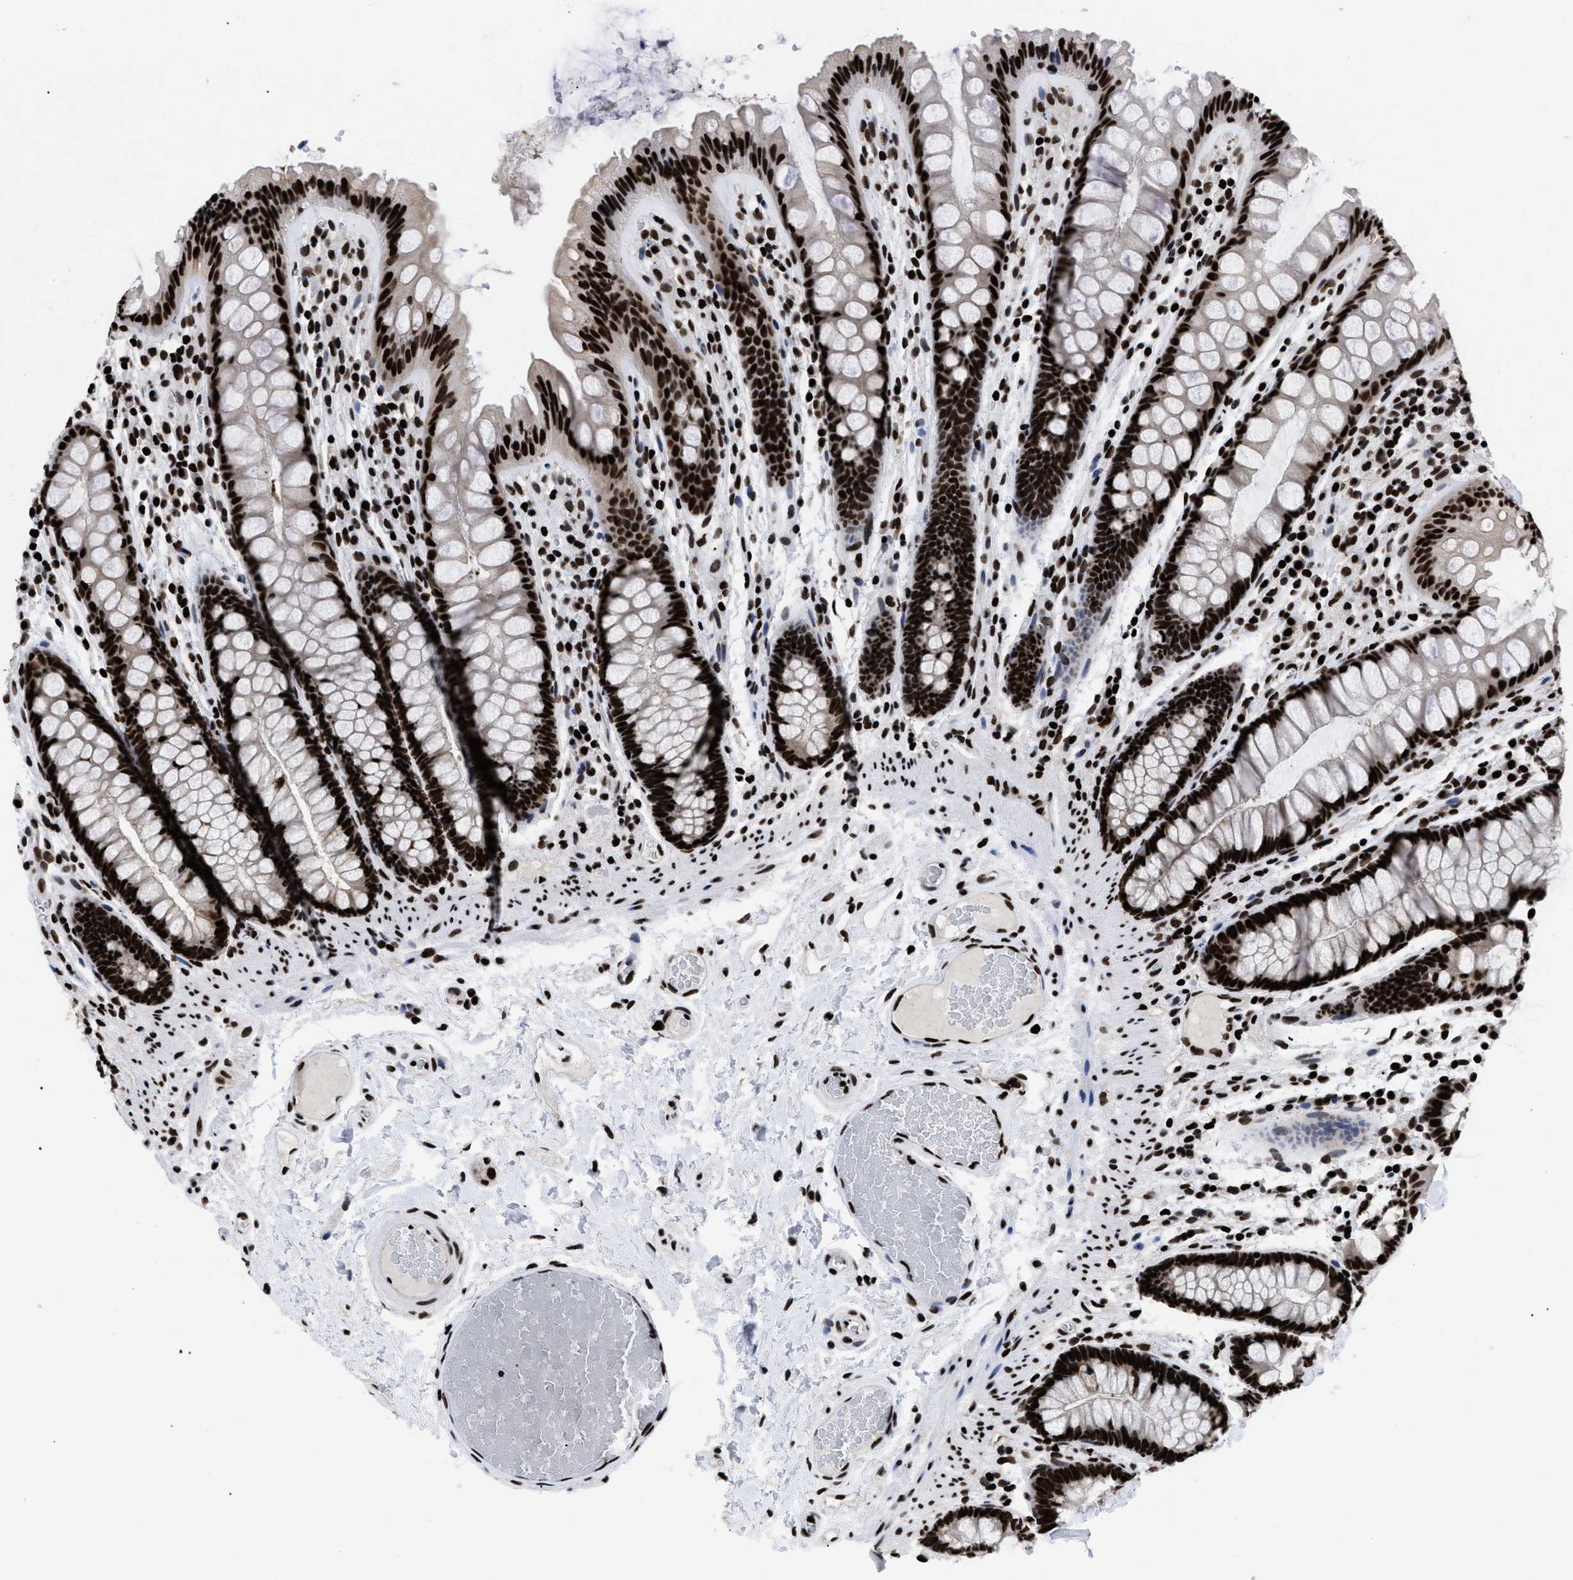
{"staining": {"intensity": "strong", "quantity": ">75%", "location": "nuclear"}, "tissue": "colon", "cell_type": "Endothelial cells", "image_type": "normal", "snomed": [{"axis": "morphology", "description": "Normal tissue, NOS"}, {"axis": "topography", "description": "Colon"}], "caption": "A high amount of strong nuclear expression is seen in approximately >75% of endothelial cells in benign colon. Using DAB (3,3'-diaminobenzidine) (brown) and hematoxylin (blue) stains, captured at high magnification using brightfield microscopy.", "gene": "CALHM3", "patient": {"sex": "female", "age": 56}}